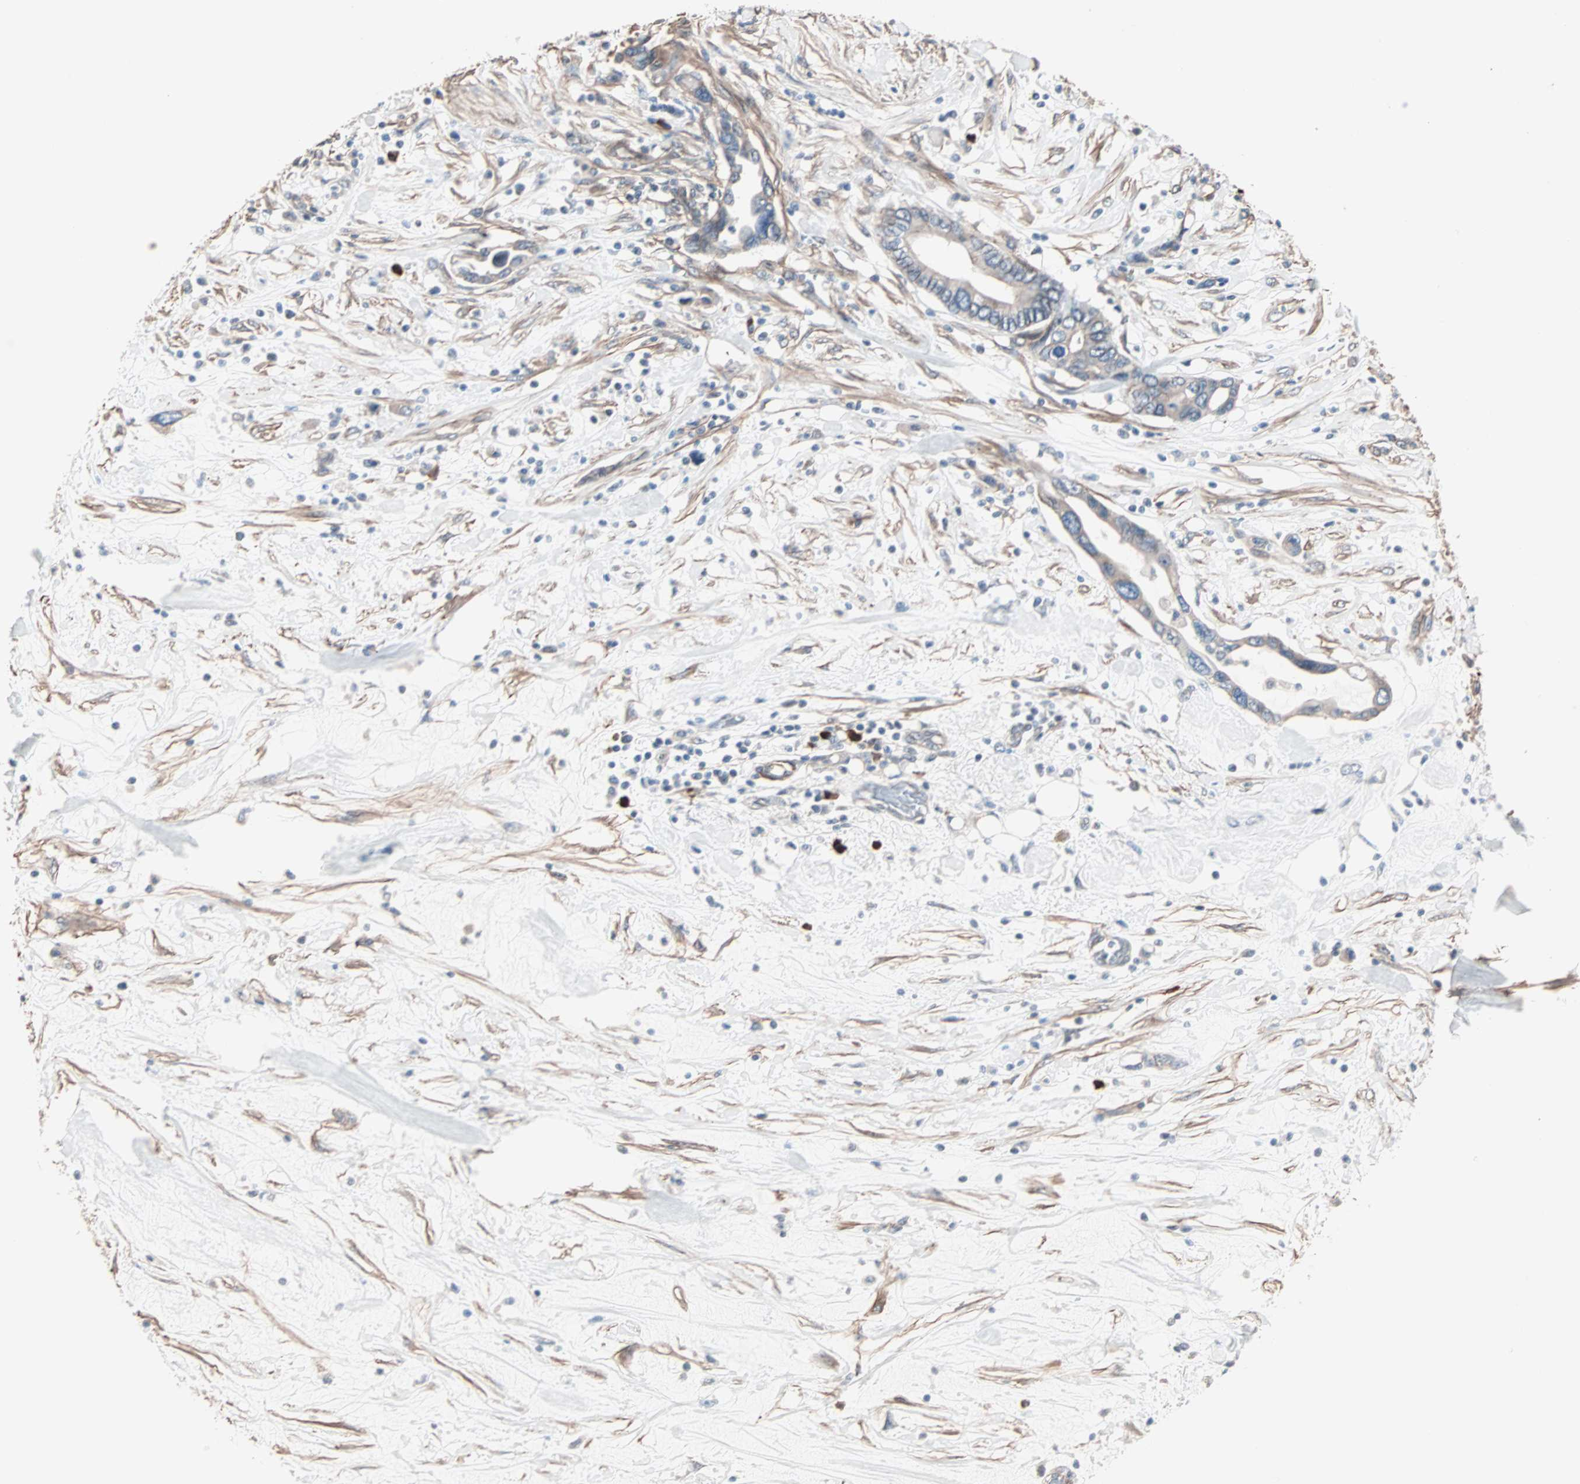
{"staining": {"intensity": "weak", "quantity": ">75%", "location": "cytoplasmic/membranous"}, "tissue": "pancreatic cancer", "cell_type": "Tumor cells", "image_type": "cancer", "snomed": [{"axis": "morphology", "description": "Adenocarcinoma, NOS"}, {"axis": "topography", "description": "Pancreas"}], "caption": "A low amount of weak cytoplasmic/membranous positivity is appreciated in about >75% of tumor cells in pancreatic cancer tissue. (DAB (3,3'-diaminobenzidine) = brown stain, brightfield microscopy at high magnification).", "gene": "ALG5", "patient": {"sex": "female", "age": 57}}